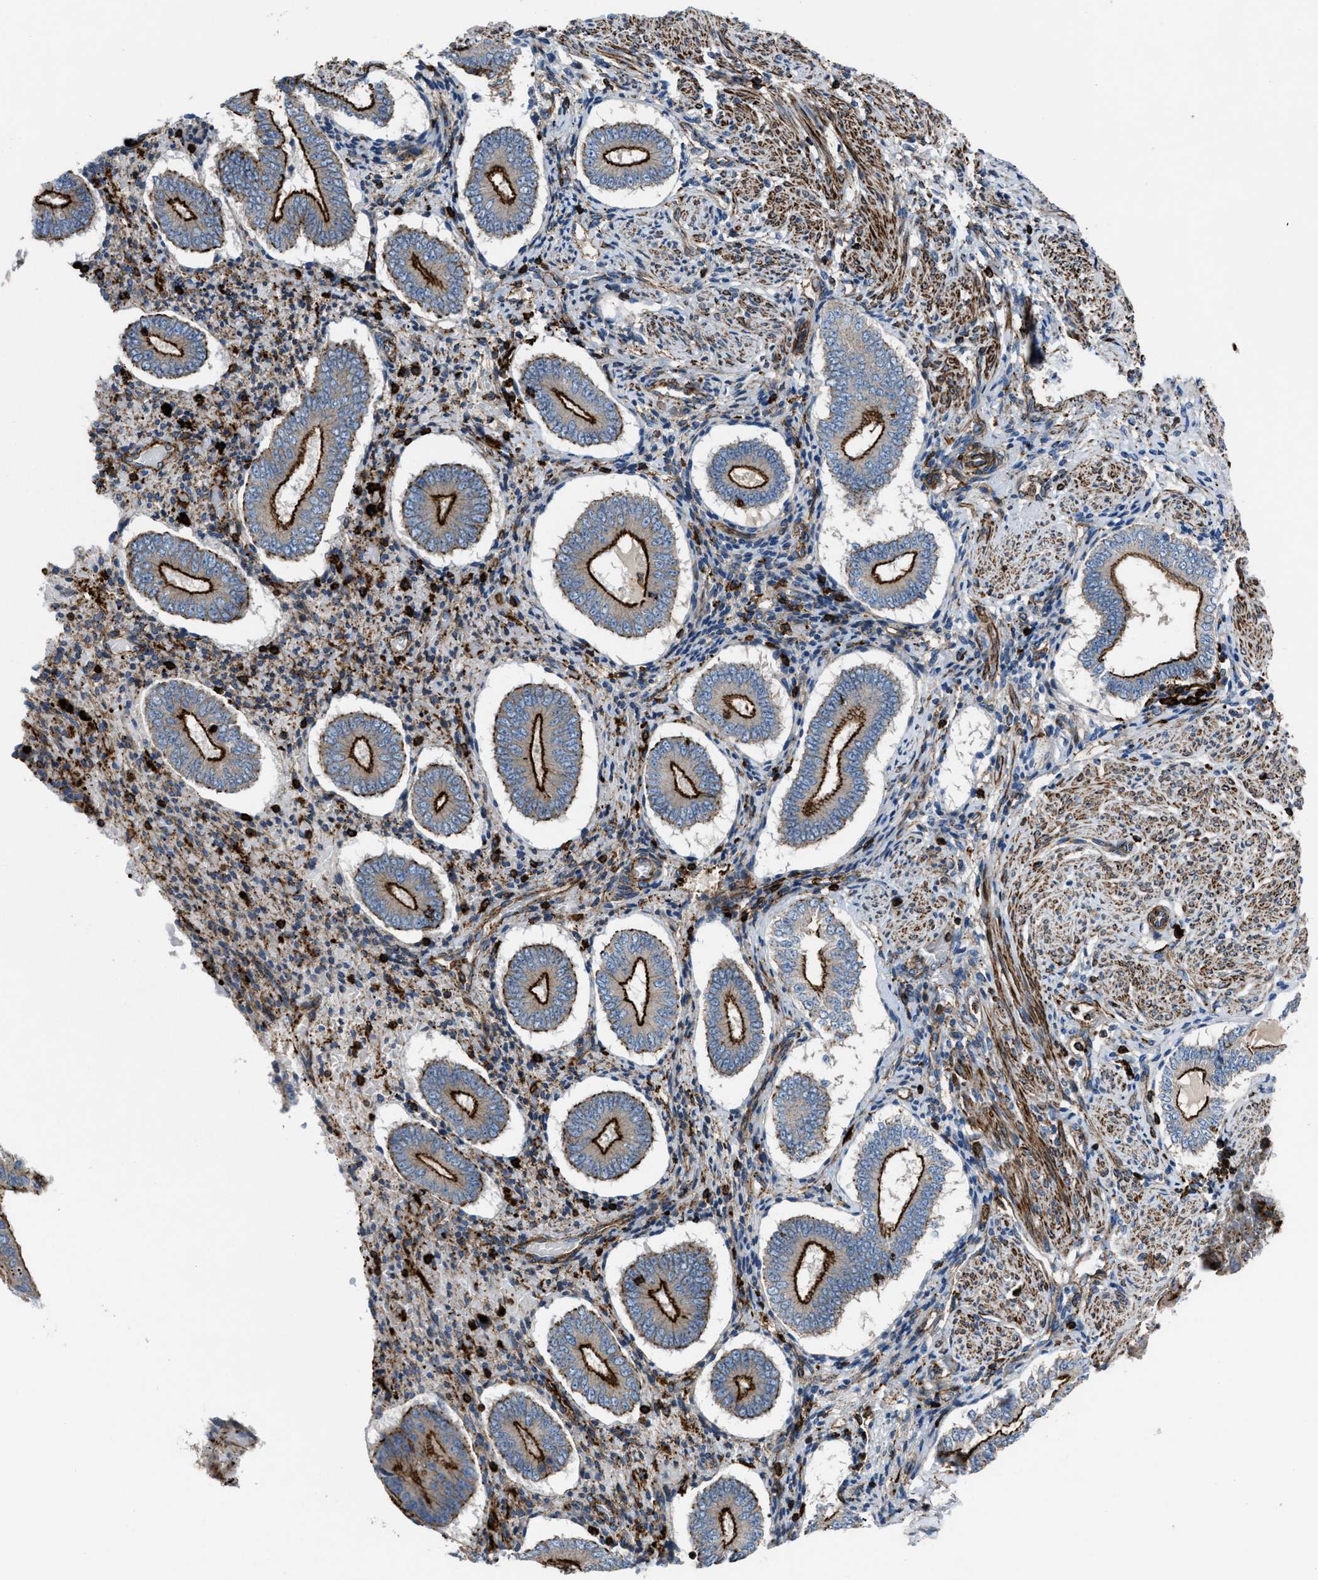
{"staining": {"intensity": "moderate", "quantity": "<25%", "location": "cytoplasmic/membranous"}, "tissue": "endometrium", "cell_type": "Cells in endometrial stroma", "image_type": "normal", "snomed": [{"axis": "morphology", "description": "Normal tissue, NOS"}, {"axis": "topography", "description": "Endometrium"}], "caption": "Cells in endometrial stroma display low levels of moderate cytoplasmic/membranous staining in approximately <25% of cells in normal endometrium. The staining is performed using DAB (3,3'-diaminobenzidine) brown chromogen to label protein expression. The nuclei are counter-stained blue using hematoxylin.", "gene": "AGPAT2", "patient": {"sex": "female", "age": 42}}